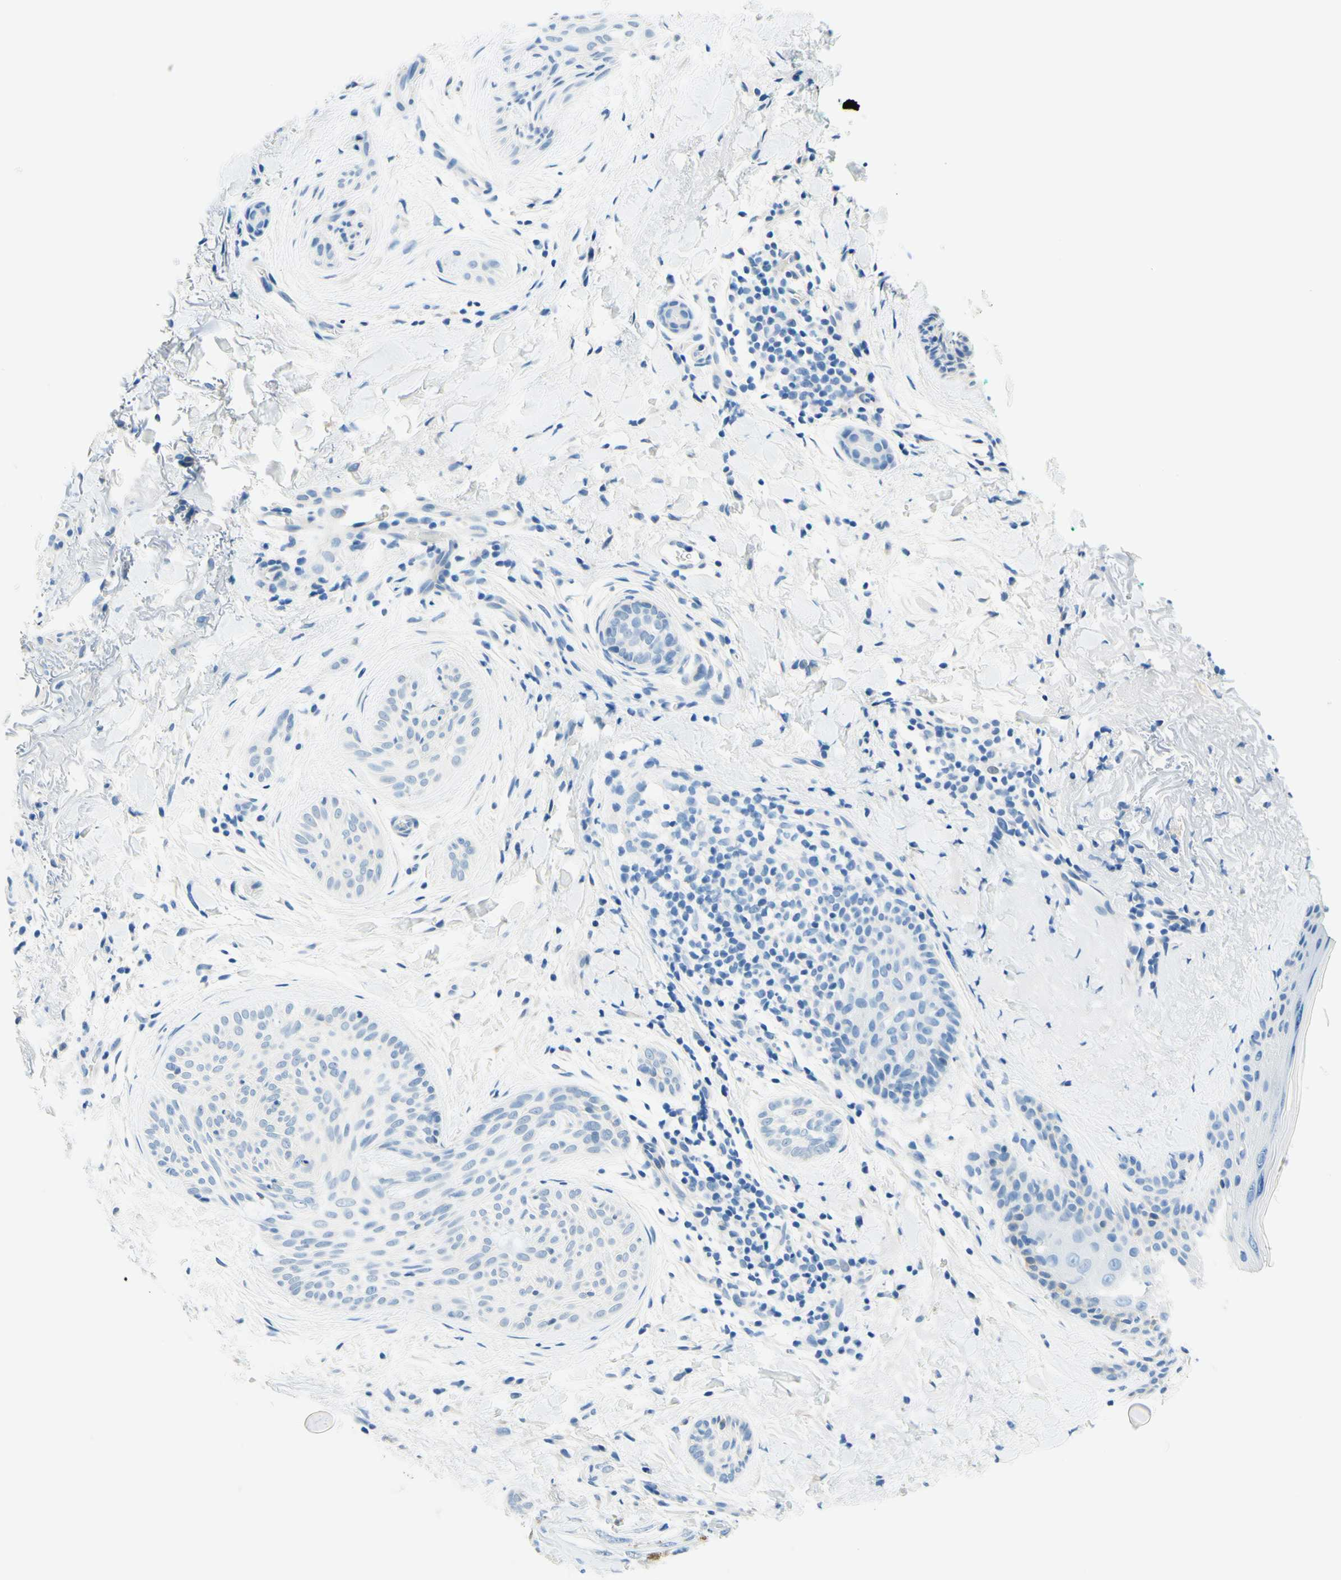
{"staining": {"intensity": "negative", "quantity": "none", "location": "none"}, "tissue": "skin cancer", "cell_type": "Tumor cells", "image_type": "cancer", "snomed": [{"axis": "morphology", "description": "Normal tissue, NOS"}, {"axis": "morphology", "description": "Basal cell carcinoma"}, {"axis": "topography", "description": "Skin"}], "caption": "High power microscopy micrograph of an immunohistochemistry micrograph of skin cancer (basal cell carcinoma), revealing no significant staining in tumor cells.", "gene": "PASD1", "patient": {"sex": "female", "age": 71}}